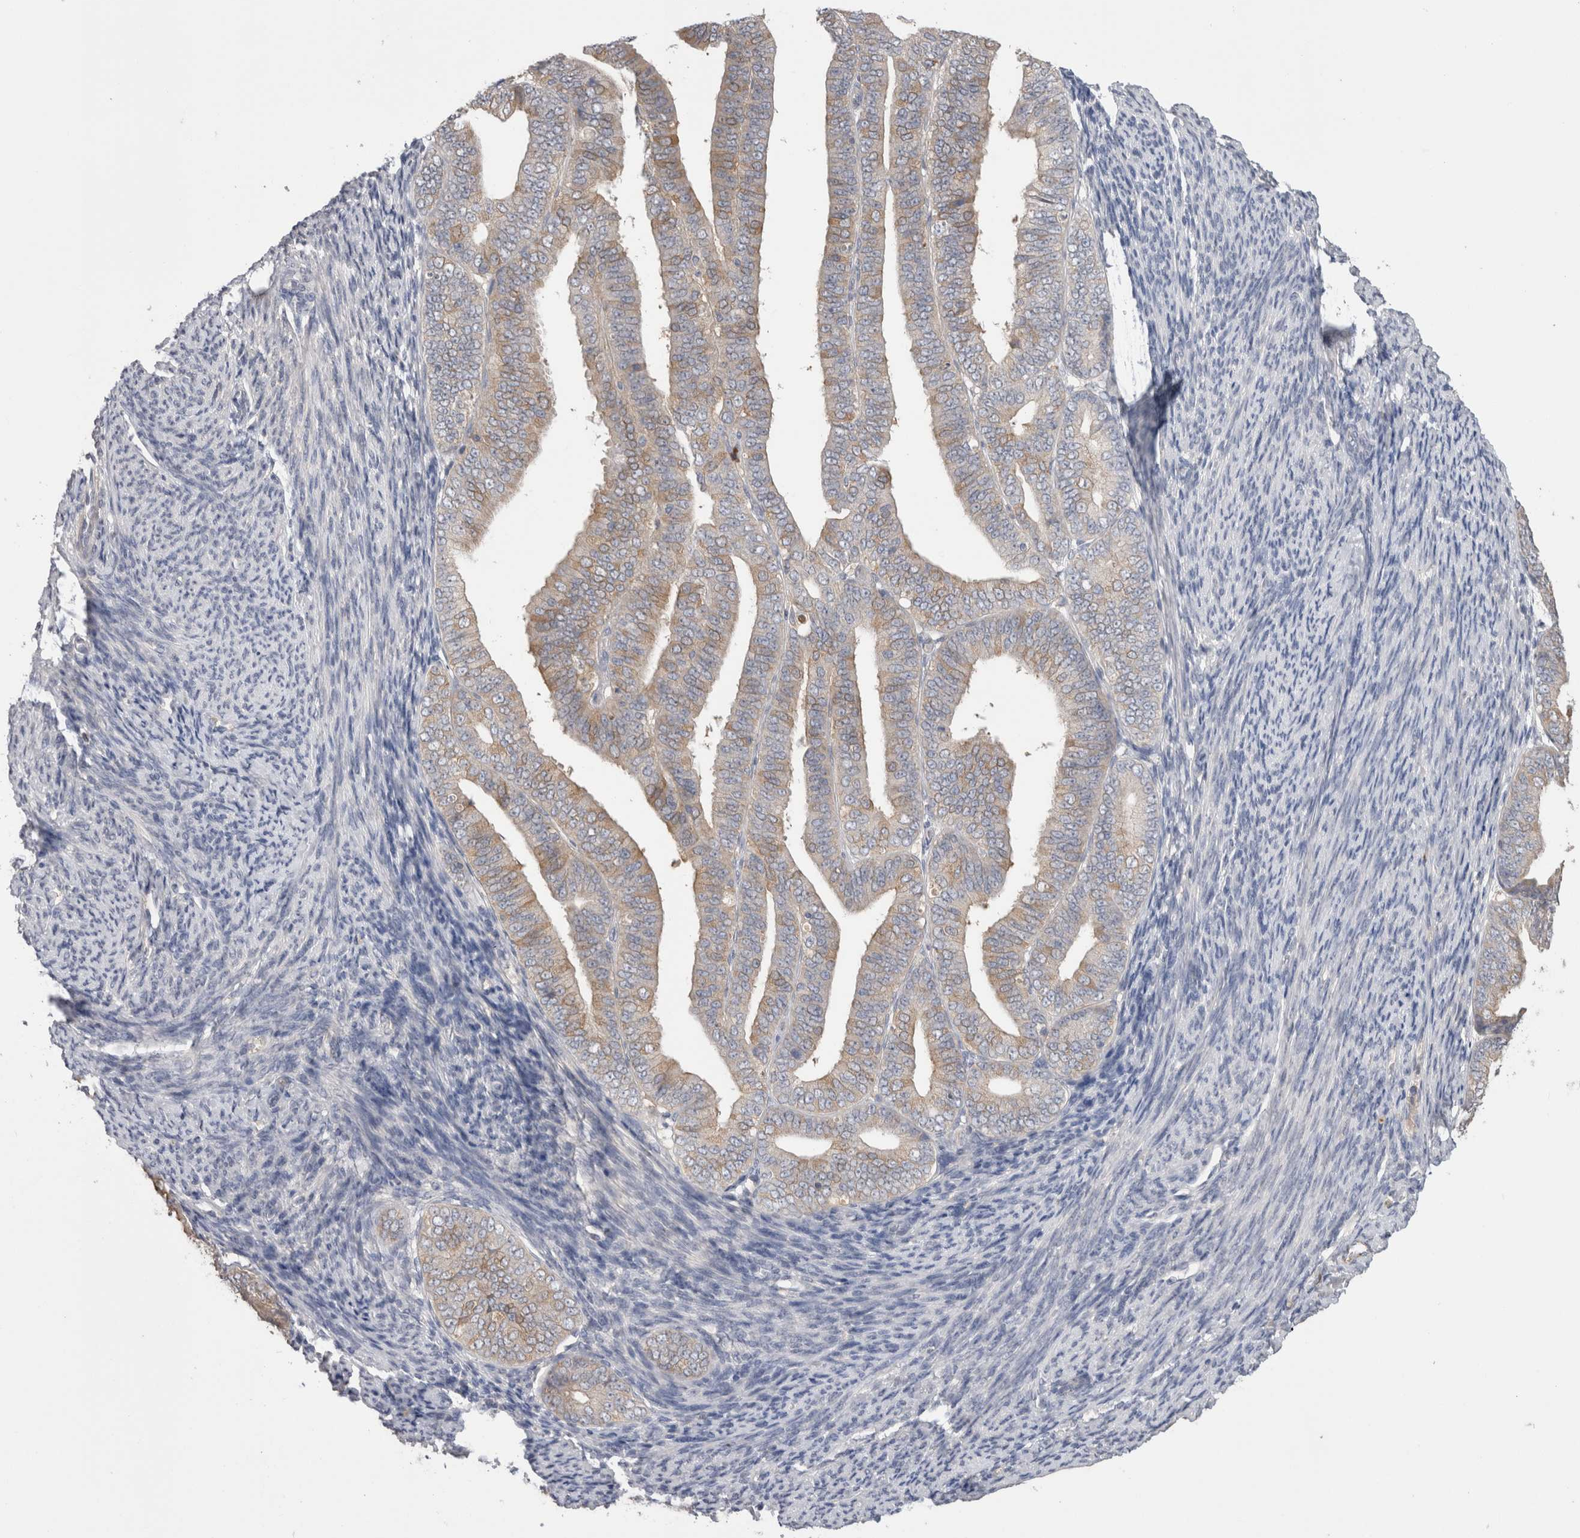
{"staining": {"intensity": "weak", "quantity": "25%-75%", "location": "cytoplasmic/membranous"}, "tissue": "endometrial cancer", "cell_type": "Tumor cells", "image_type": "cancer", "snomed": [{"axis": "morphology", "description": "Adenocarcinoma, NOS"}, {"axis": "topography", "description": "Endometrium"}], "caption": "This micrograph demonstrates immunohistochemistry staining of adenocarcinoma (endometrial), with low weak cytoplasmic/membranous staining in approximately 25%-75% of tumor cells.", "gene": "PPP3CC", "patient": {"sex": "female", "age": 63}}